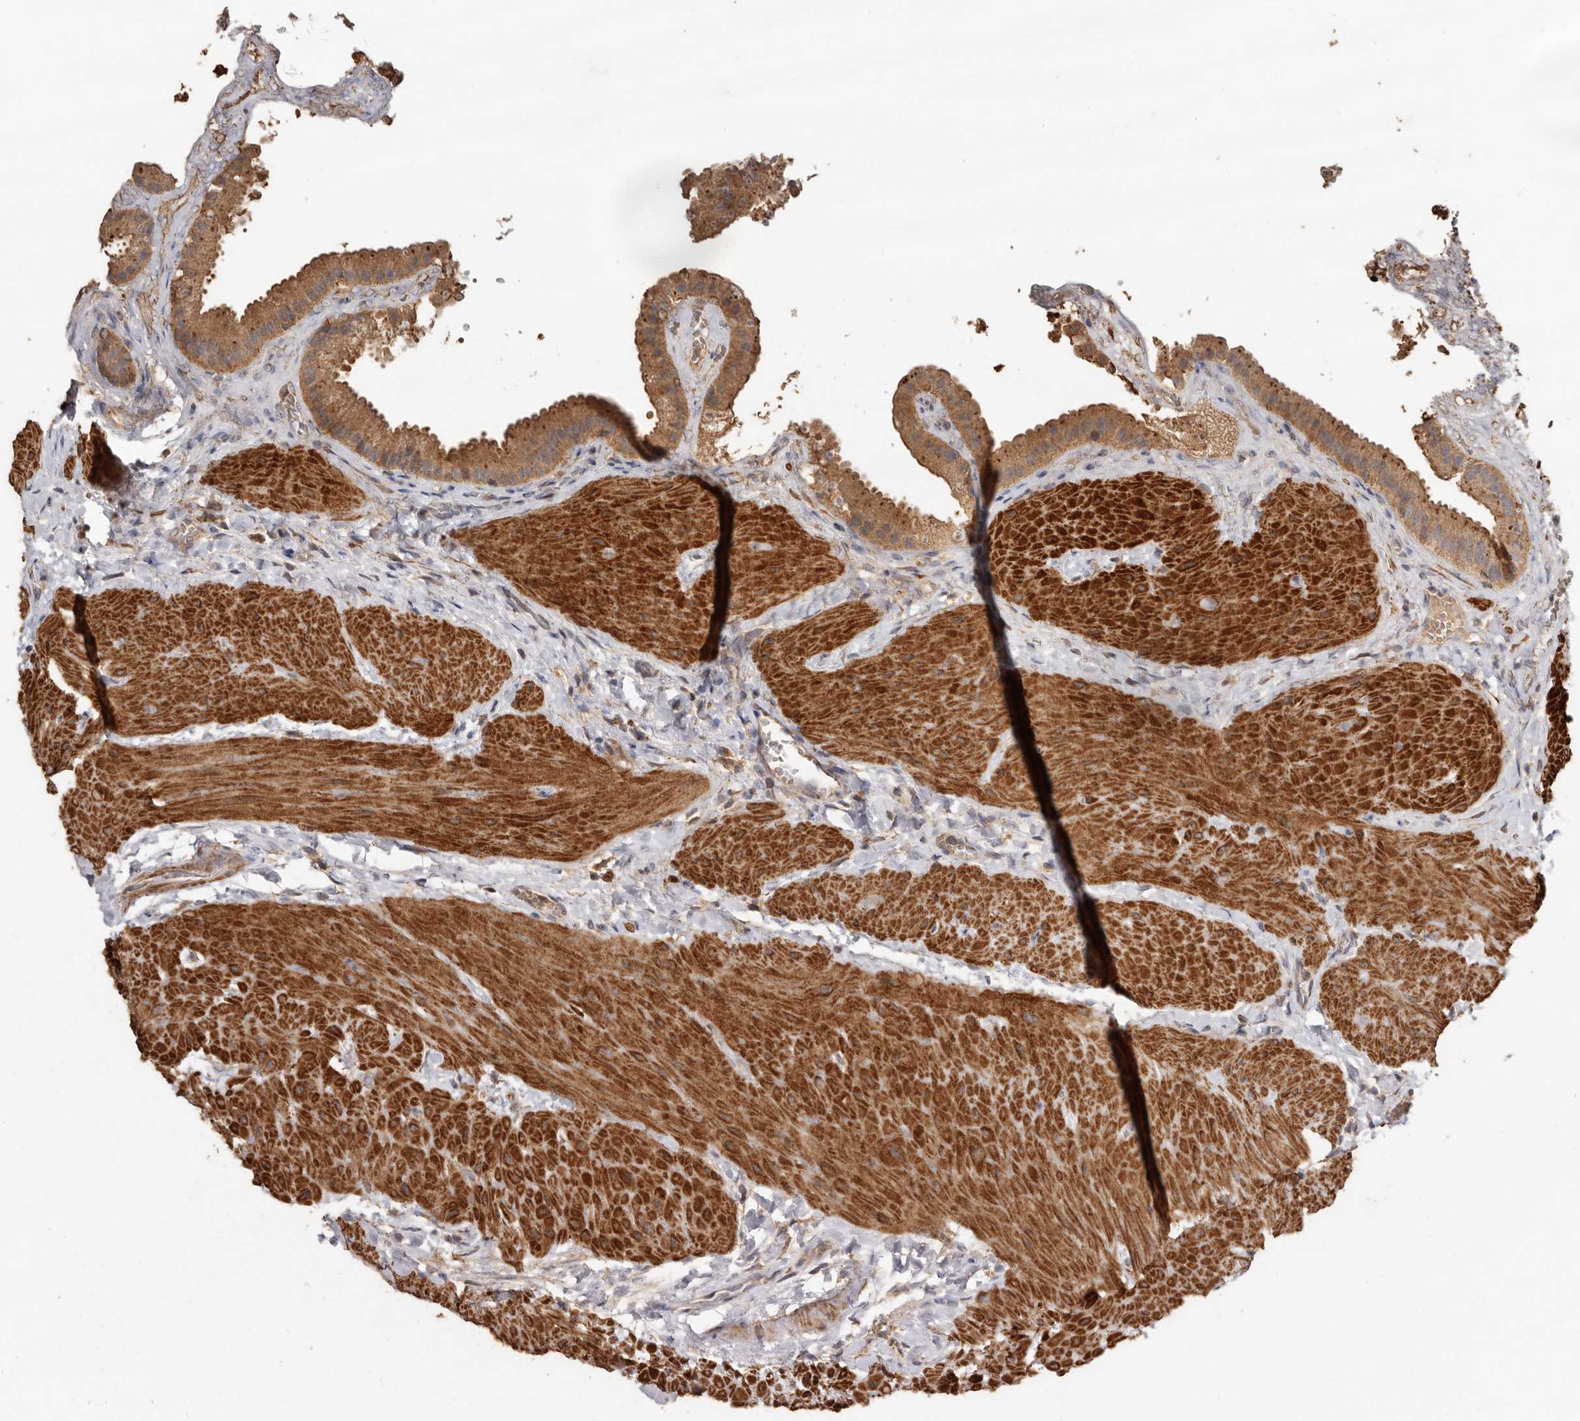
{"staining": {"intensity": "moderate", "quantity": ">75%", "location": "cytoplasmic/membranous"}, "tissue": "gallbladder", "cell_type": "Glandular cells", "image_type": "normal", "snomed": [{"axis": "morphology", "description": "Normal tissue, NOS"}, {"axis": "topography", "description": "Gallbladder"}], "caption": "The histopathology image displays staining of benign gallbladder, revealing moderate cytoplasmic/membranous protein expression (brown color) within glandular cells. Immunohistochemistry stains the protein in brown and the nuclei are stained blue.", "gene": "RWDD1", "patient": {"sex": "male", "age": 55}}